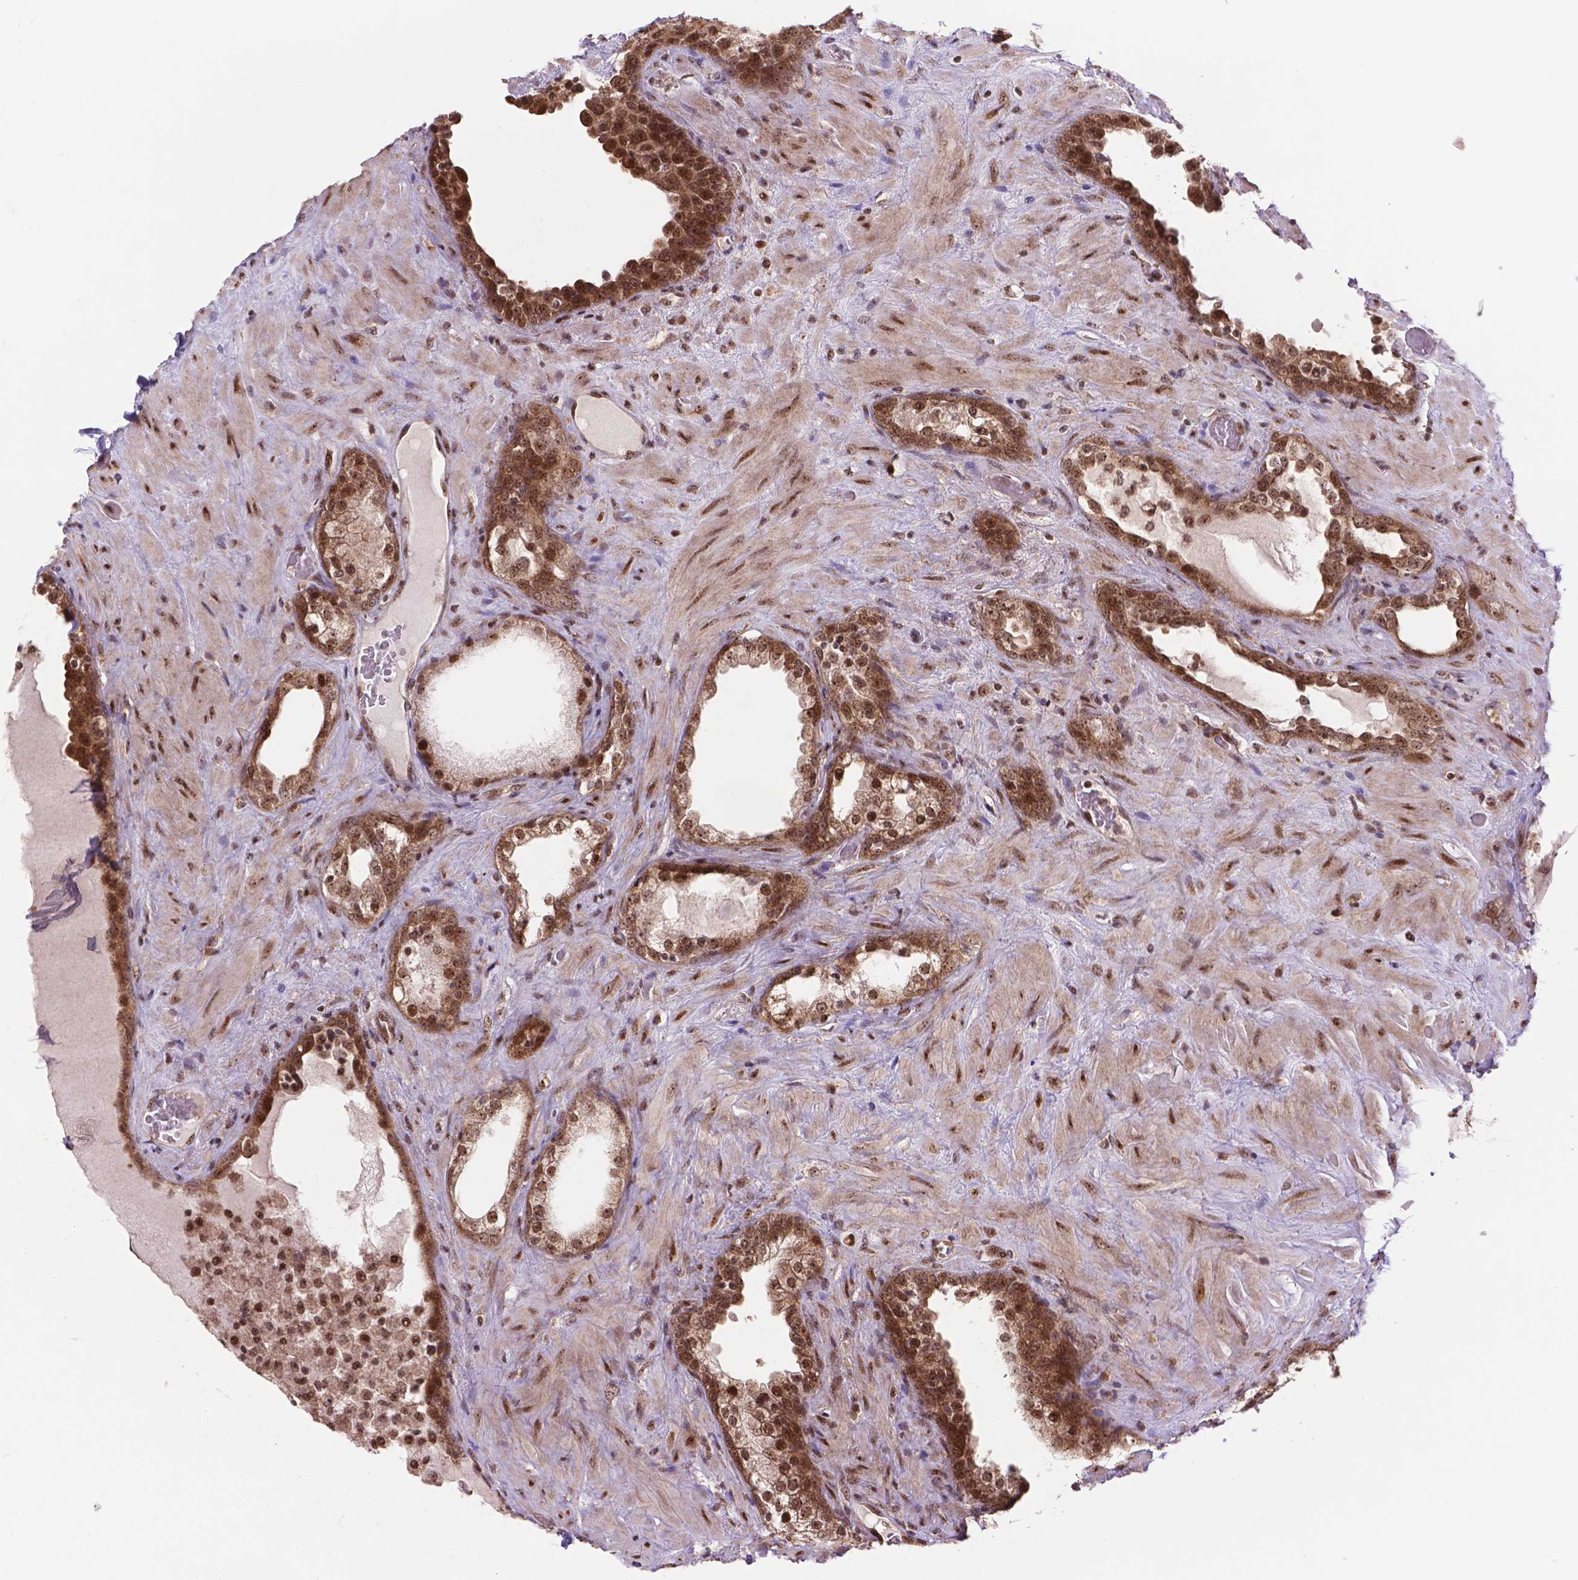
{"staining": {"intensity": "moderate", "quantity": ">75%", "location": "cytoplasmic/membranous,nuclear"}, "tissue": "prostate", "cell_type": "Glandular cells", "image_type": "normal", "snomed": [{"axis": "morphology", "description": "Normal tissue, NOS"}, {"axis": "topography", "description": "Prostate"}], "caption": "Glandular cells display medium levels of moderate cytoplasmic/membranous,nuclear expression in approximately >75% of cells in unremarkable human prostate. Nuclei are stained in blue.", "gene": "CSNK2A1", "patient": {"sex": "male", "age": 63}}